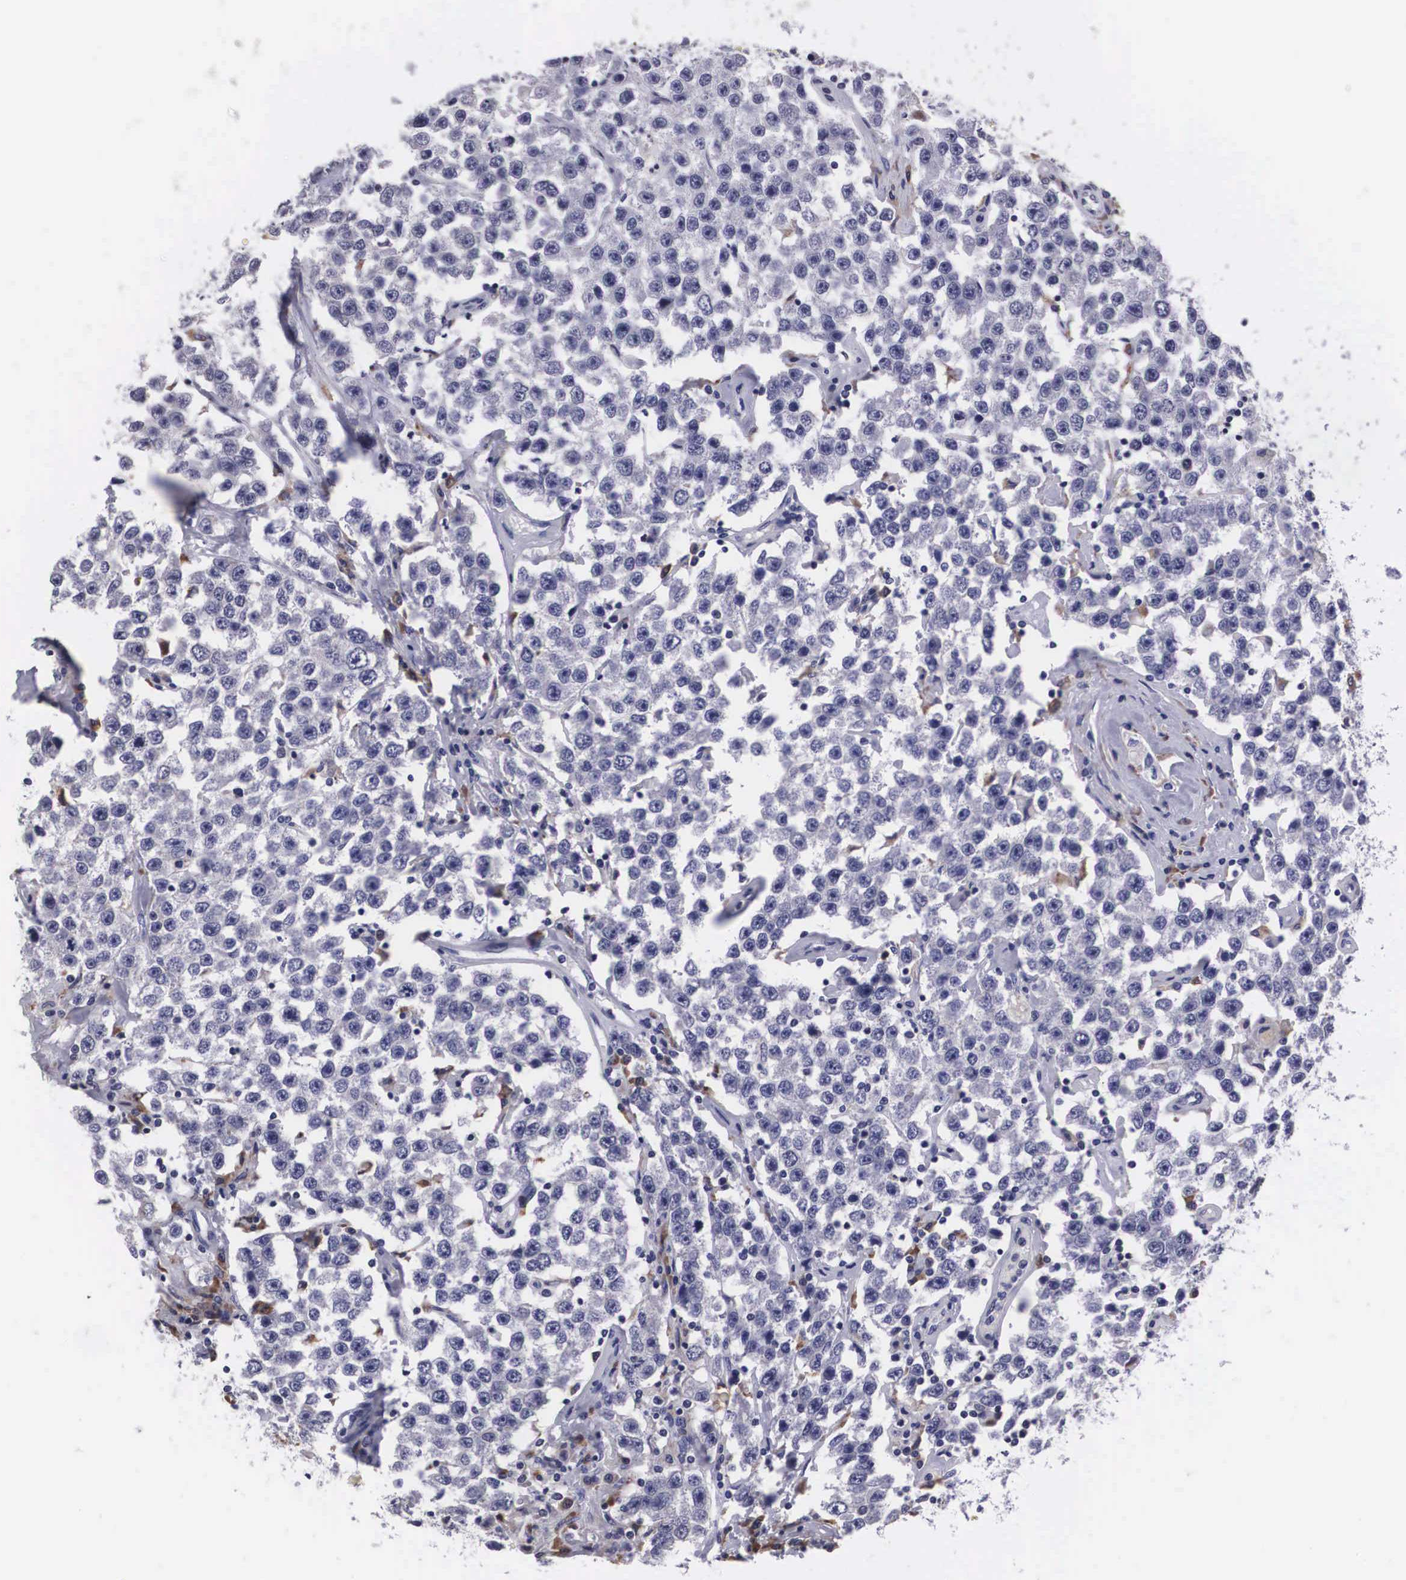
{"staining": {"intensity": "negative", "quantity": "none", "location": "none"}, "tissue": "testis cancer", "cell_type": "Tumor cells", "image_type": "cancer", "snomed": [{"axis": "morphology", "description": "Seminoma, NOS"}, {"axis": "topography", "description": "Testis"}], "caption": "Tumor cells show no significant protein expression in seminoma (testis).", "gene": "CRELD2", "patient": {"sex": "male", "age": 52}}